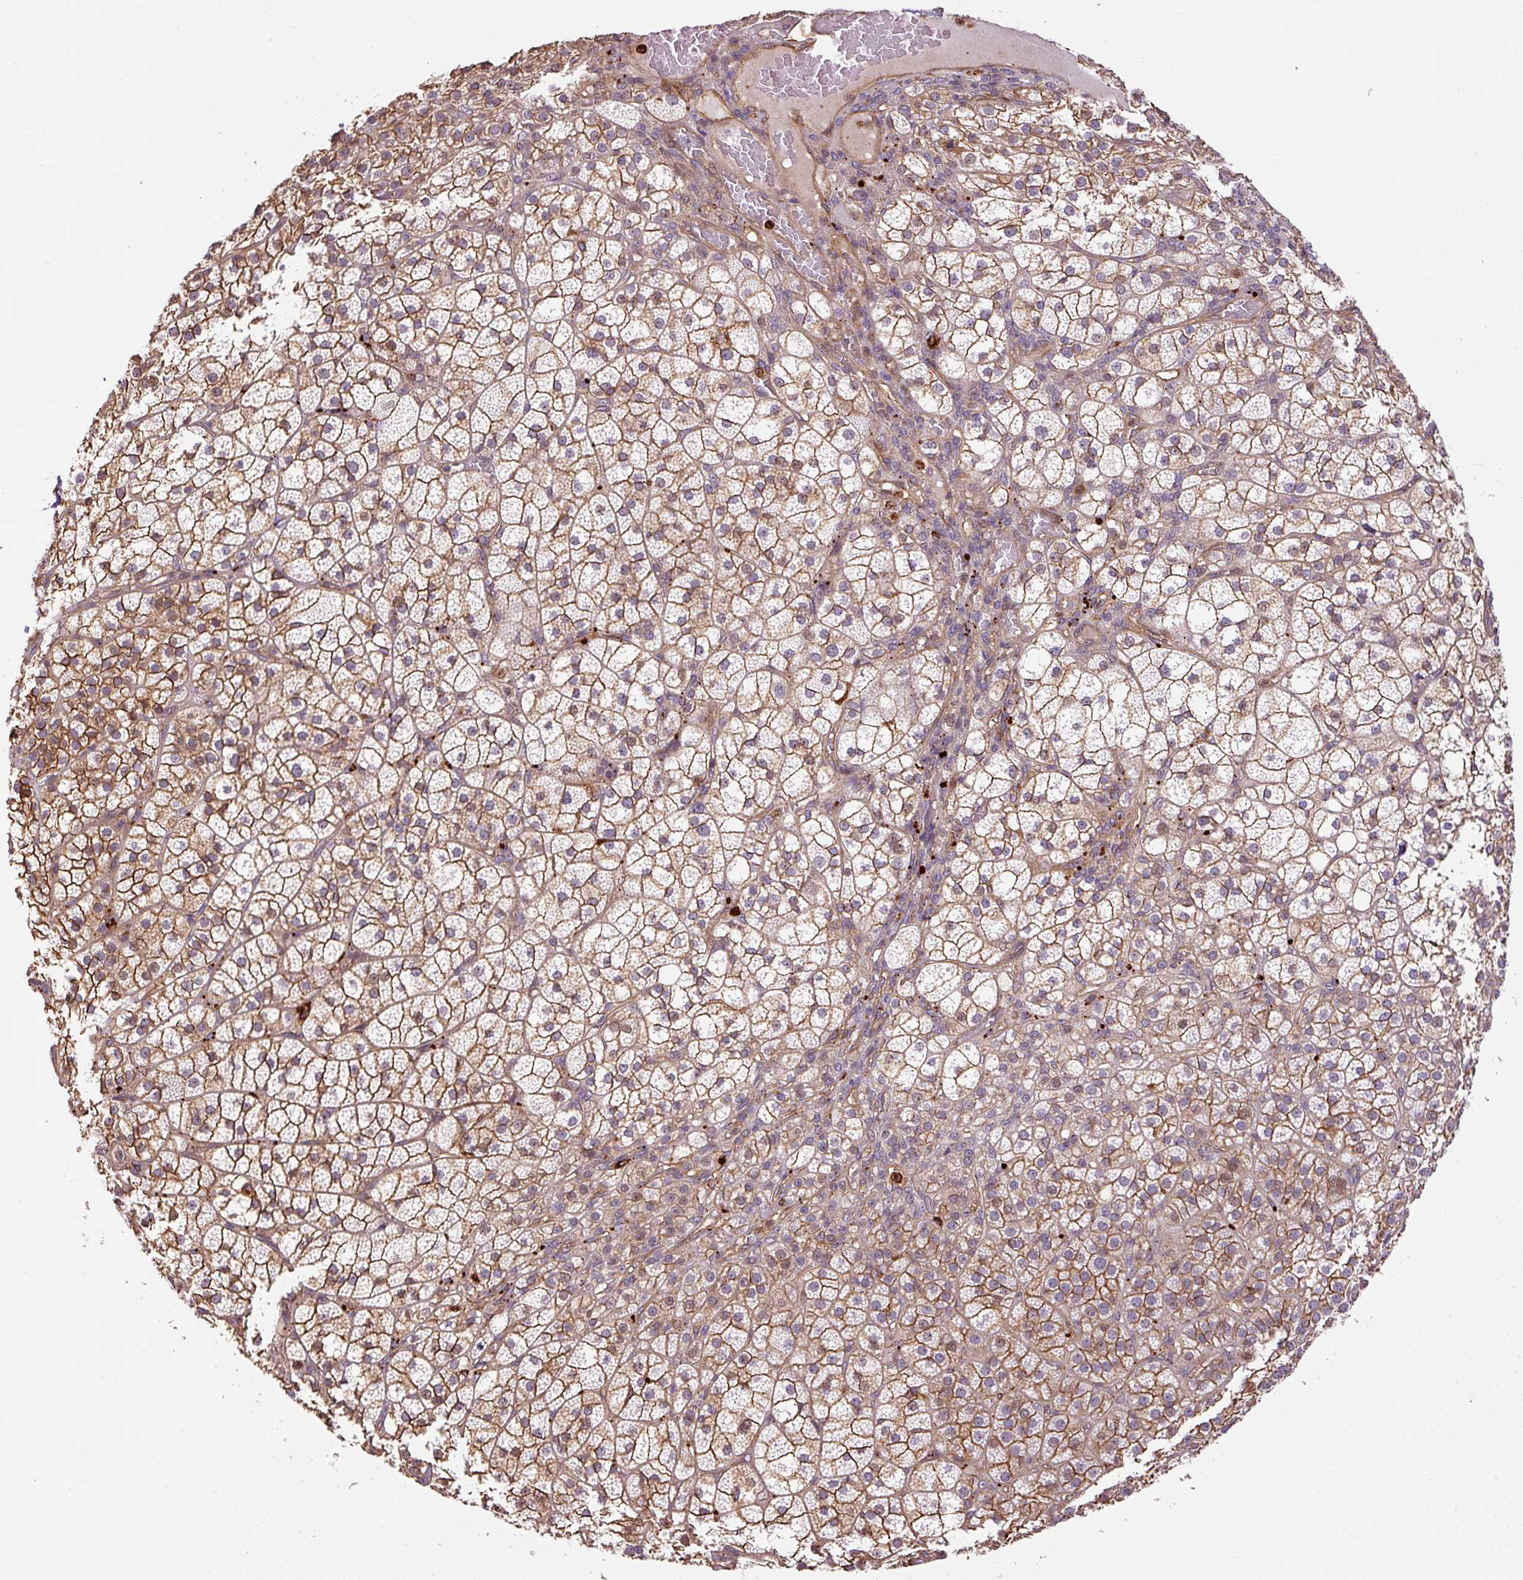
{"staining": {"intensity": "moderate", "quantity": ">75%", "location": "cytoplasmic/membranous"}, "tissue": "adrenal gland", "cell_type": "Glandular cells", "image_type": "normal", "snomed": [{"axis": "morphology", "description": "Normal tissue, NOS"}, {"axis": "topography", "description": "Adrenal gland"}], "caption": "Moderate cytoplasmic/membranous staining for a protein is present in about >75% of glandular cells of benign adrenal gland using immunohistochemistry (IHC).", "gene": "B3GALT5", "patient": {"sex": "female", "age": 60}}